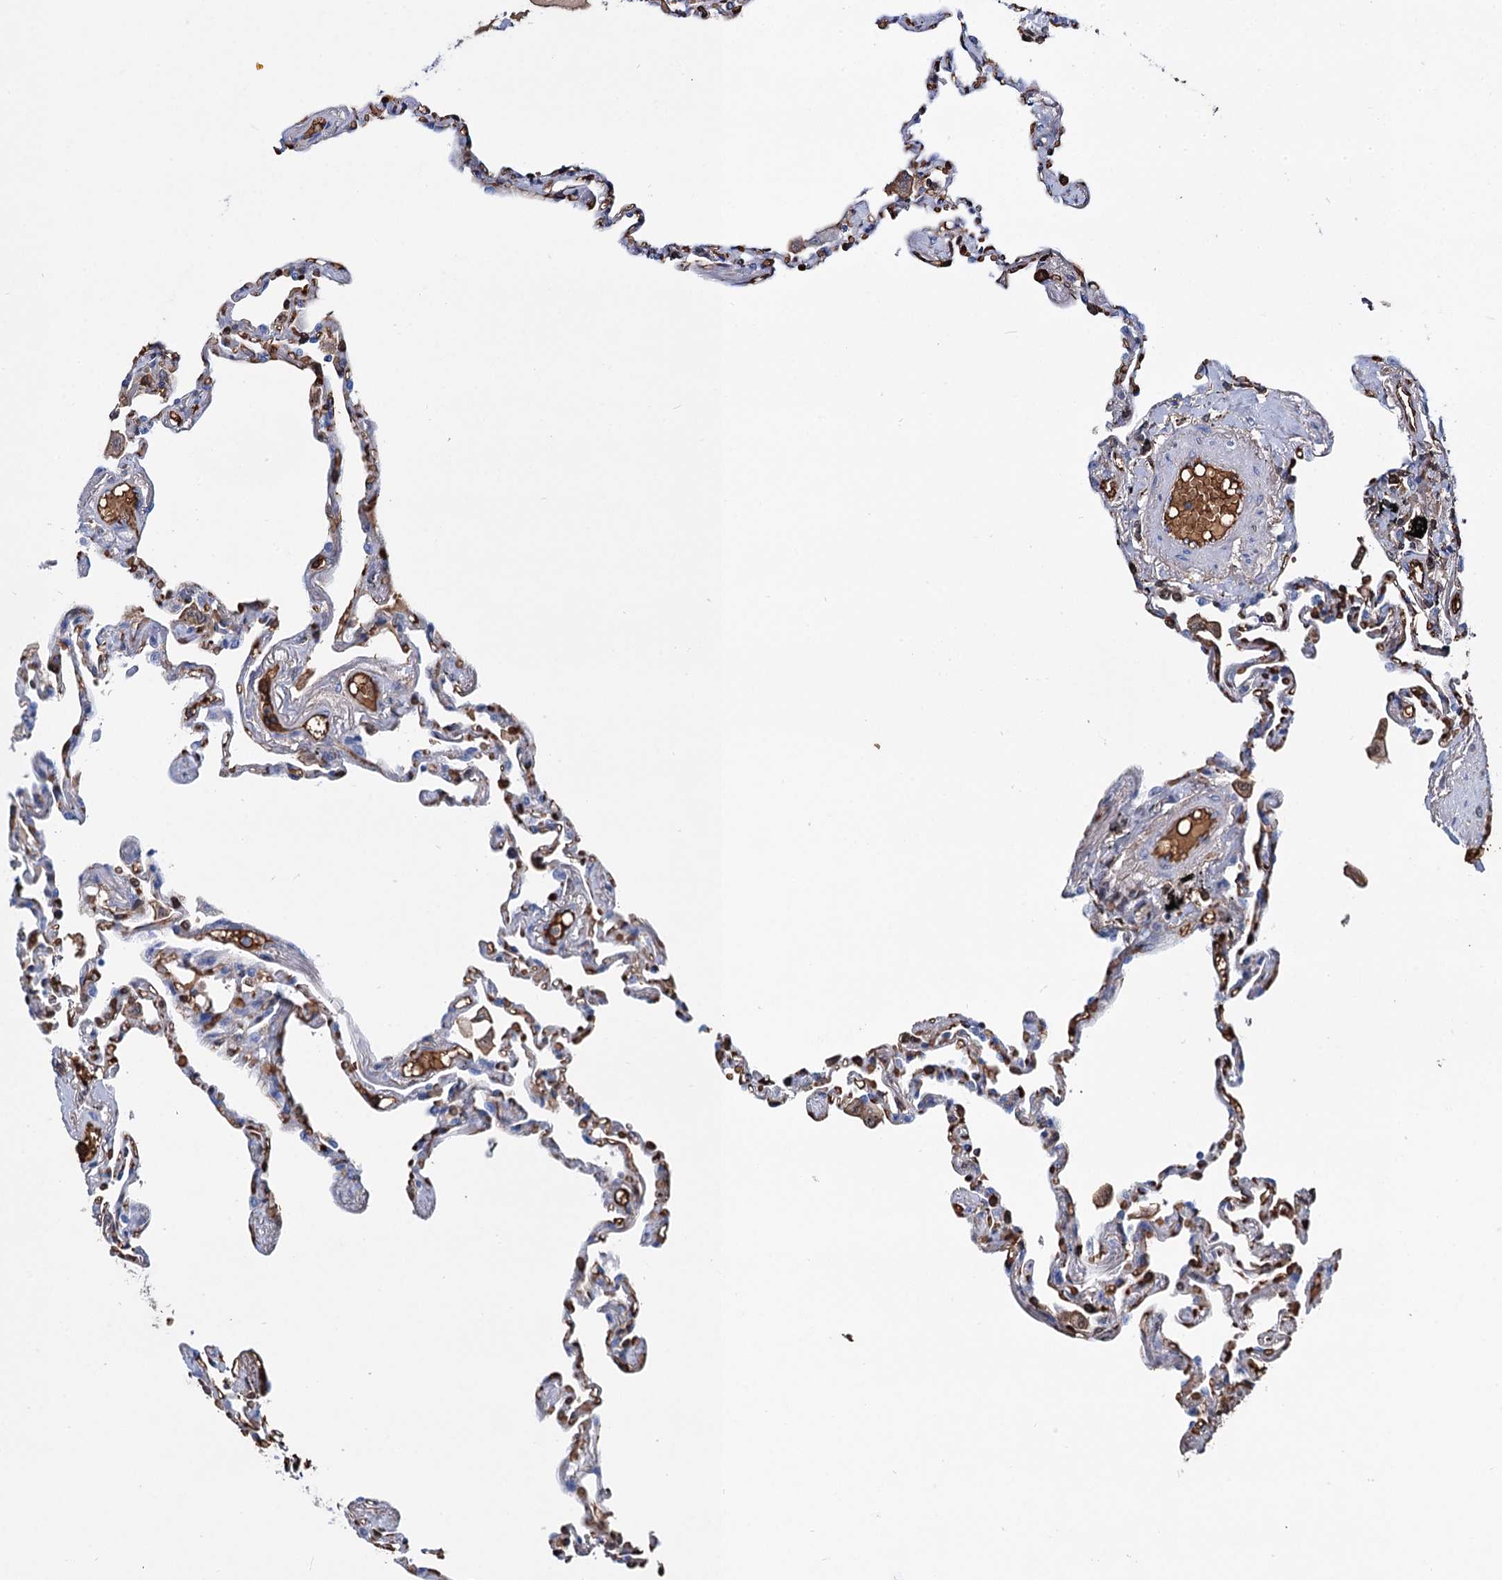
{"staining": {"intensity": "weak", "quantity": "25%-75%", "location": "nuclear"}, "tissue": "lung", "cell_type": "Alveolar cells", "image_type": "normal", "snomed": [{"axis": "morphology", "description": "Normal tissue, NOS"}, {"axis": "topography", "description": "Lung"}], "caption": "A histopathology image of human lung stained for a protein reveals weak nuclear brown staining in alveolar cells. Using DAB (brown) and hematoxylin (blue) stains, captured at high magnification using brightfield microscopy.", "gene": "RPUSD3", "patient": {"sex": "female", "age": 67}}